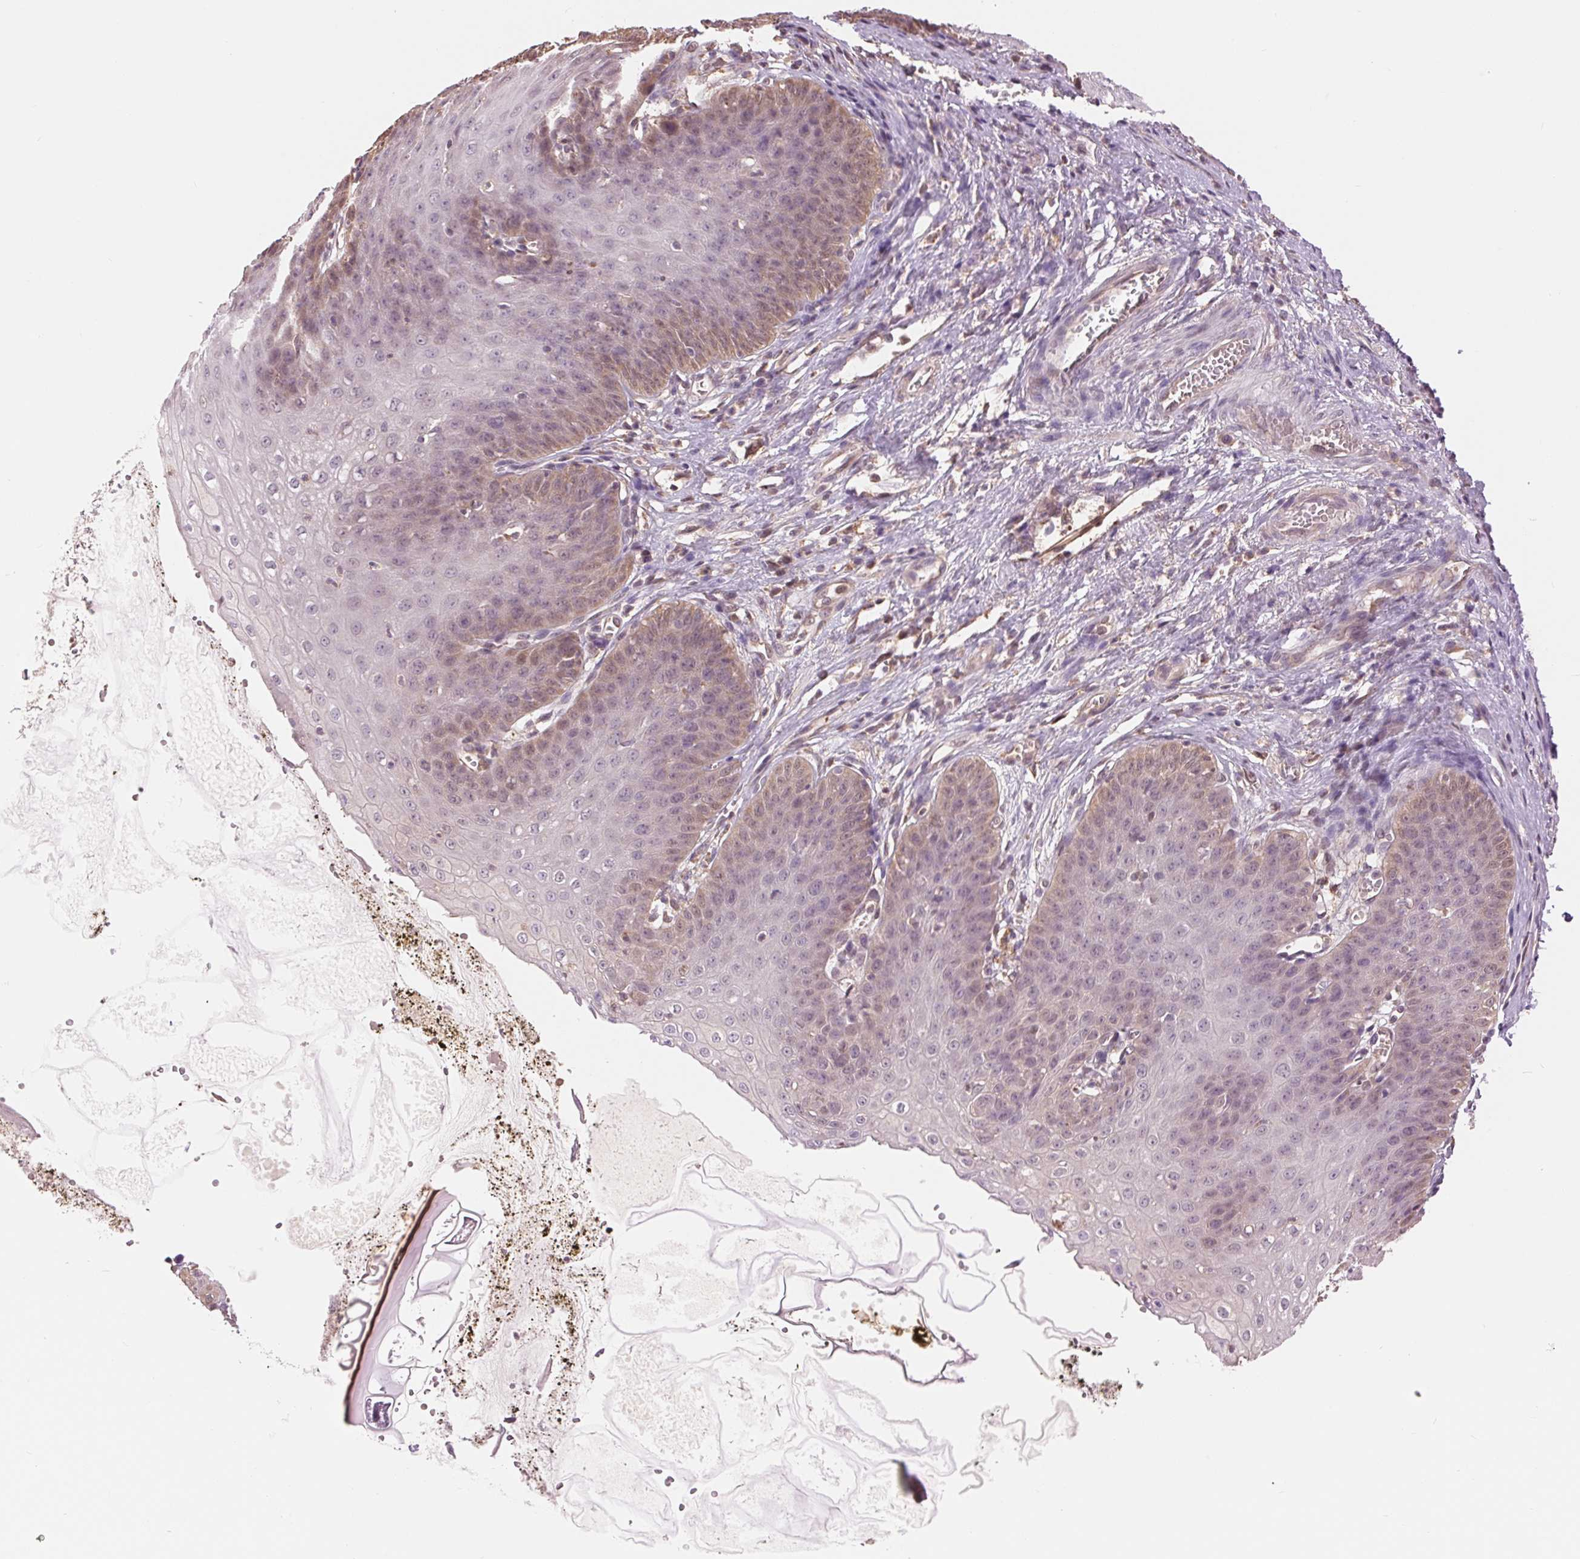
{"staining": {"intensity": "weak", "quantity": "25%-75%", "location": "cytoplasmic/membranous,nuclear"}, "tissue": "esophagus", "cell_type": "Squamous epithelial cells", "image_type": "normal", "snomed": [{"axis": "morphology", "description": "Normal tissue, NOS"}, {"axis": "topography", "description": "Esophagus"}], "caption": "Squamous epithelial cells exhibit weak cytoplasmic/membranous,nuclear positivity in about 25%-75% of cells in unremarkable esophagus. (Brightfield microscopy of DAB IHC at high magnification).", "gene": "TMEM273", "patient": {"sex": "male", "age": 71}}